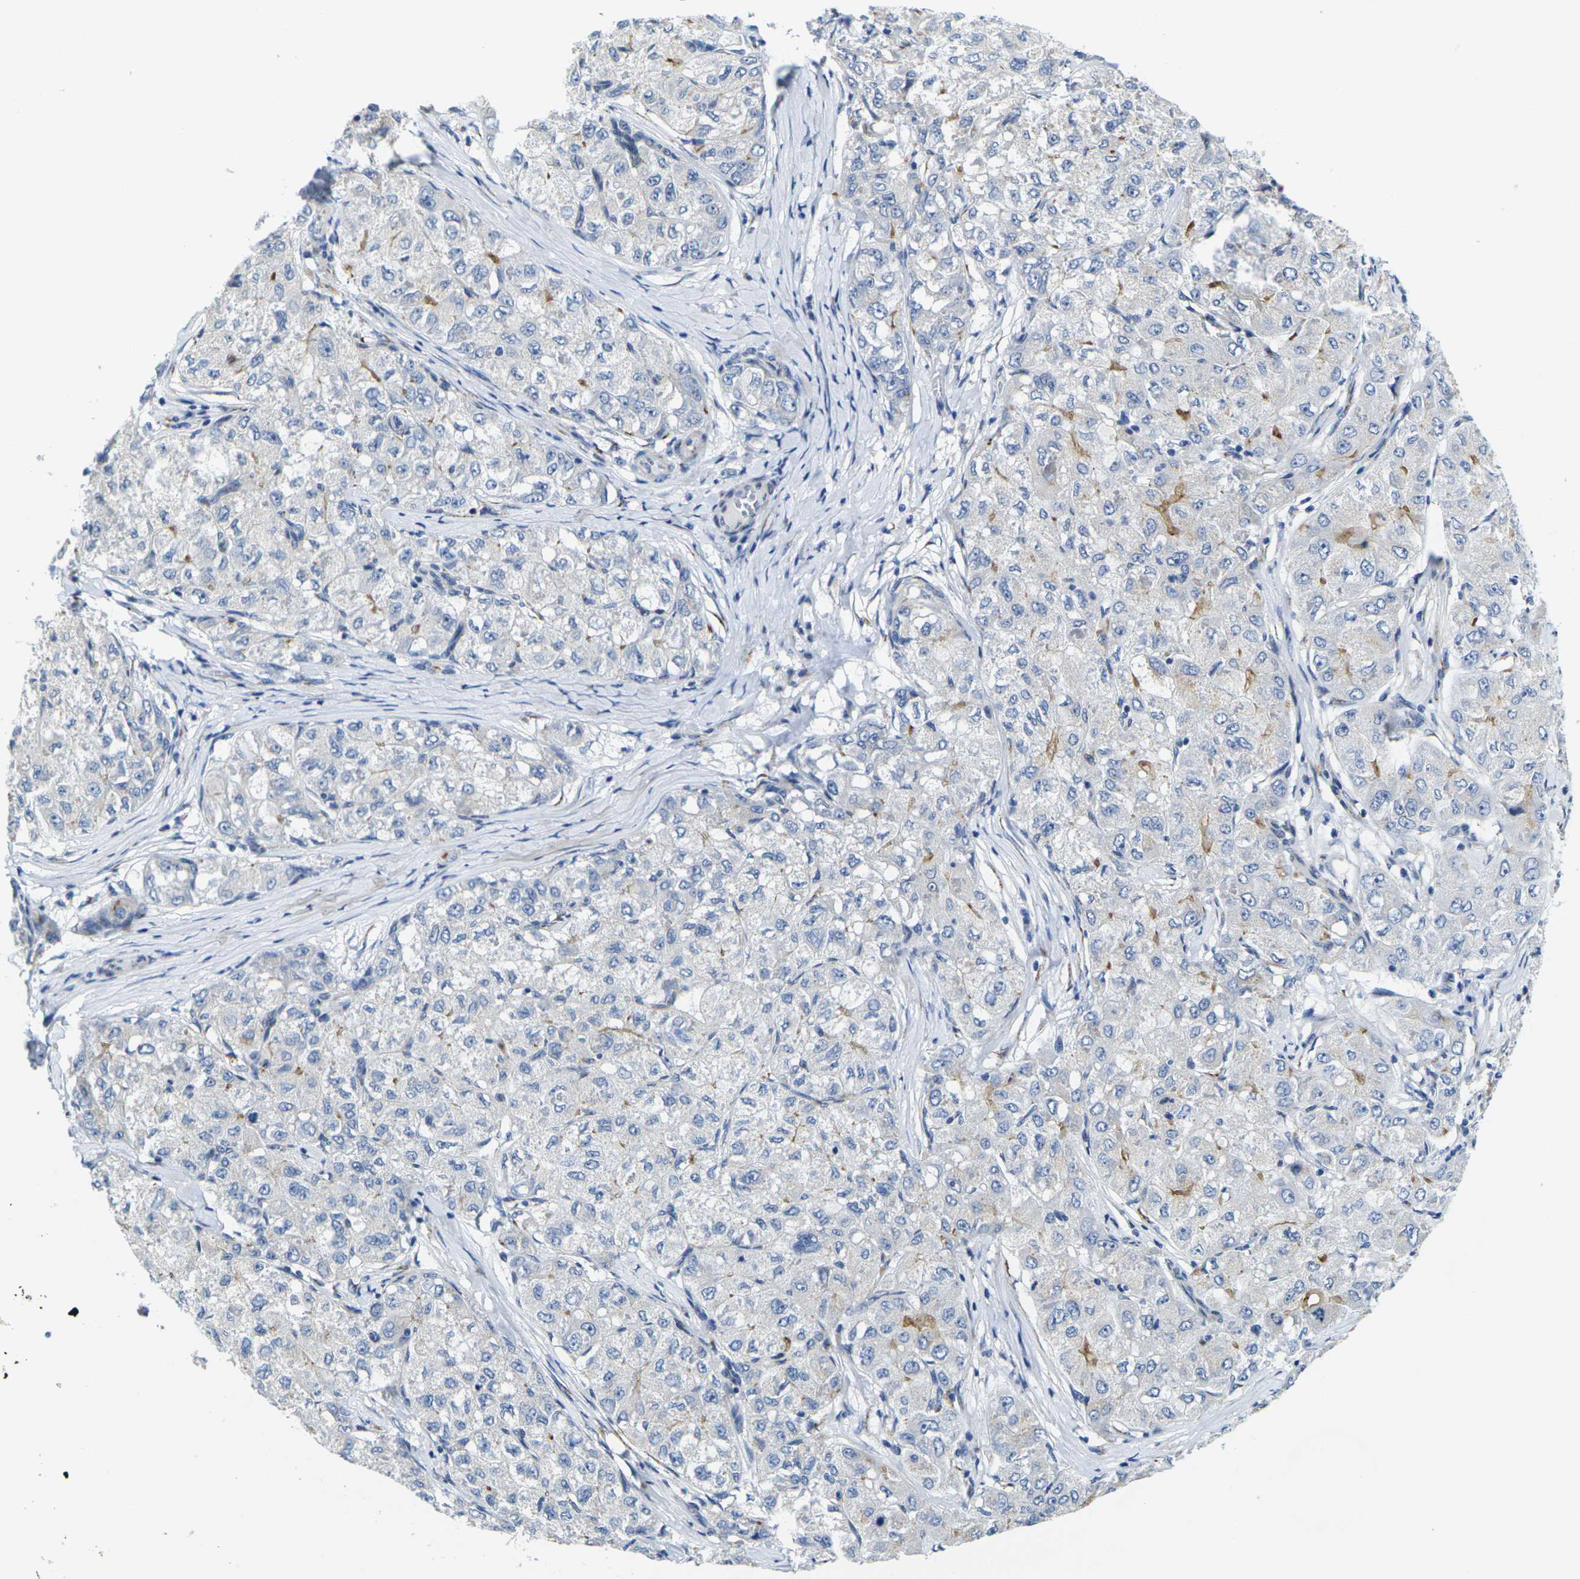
{"staining": {"intensity": "moderate", "quantity": "<25%", "location": "cytoplasmic/membranous"}, "tissue": "liver cancer", "cell_type": "Tumor cells", "image_type": "cancer", "snomed": [{"axis": "morphology", "description": "Carcinoma, Hepatocellular, NOS"}, {"axis": "topography", "description": "Liver"}], "caption": "Moderate cytoplasmic/membranous staining for a protein is appreciated in approximately <25% of tumor cells of liver hepatocellular carcinoma using IHC.", "gene": "CRK", "patient": {"sex": "male", "age": 80}}